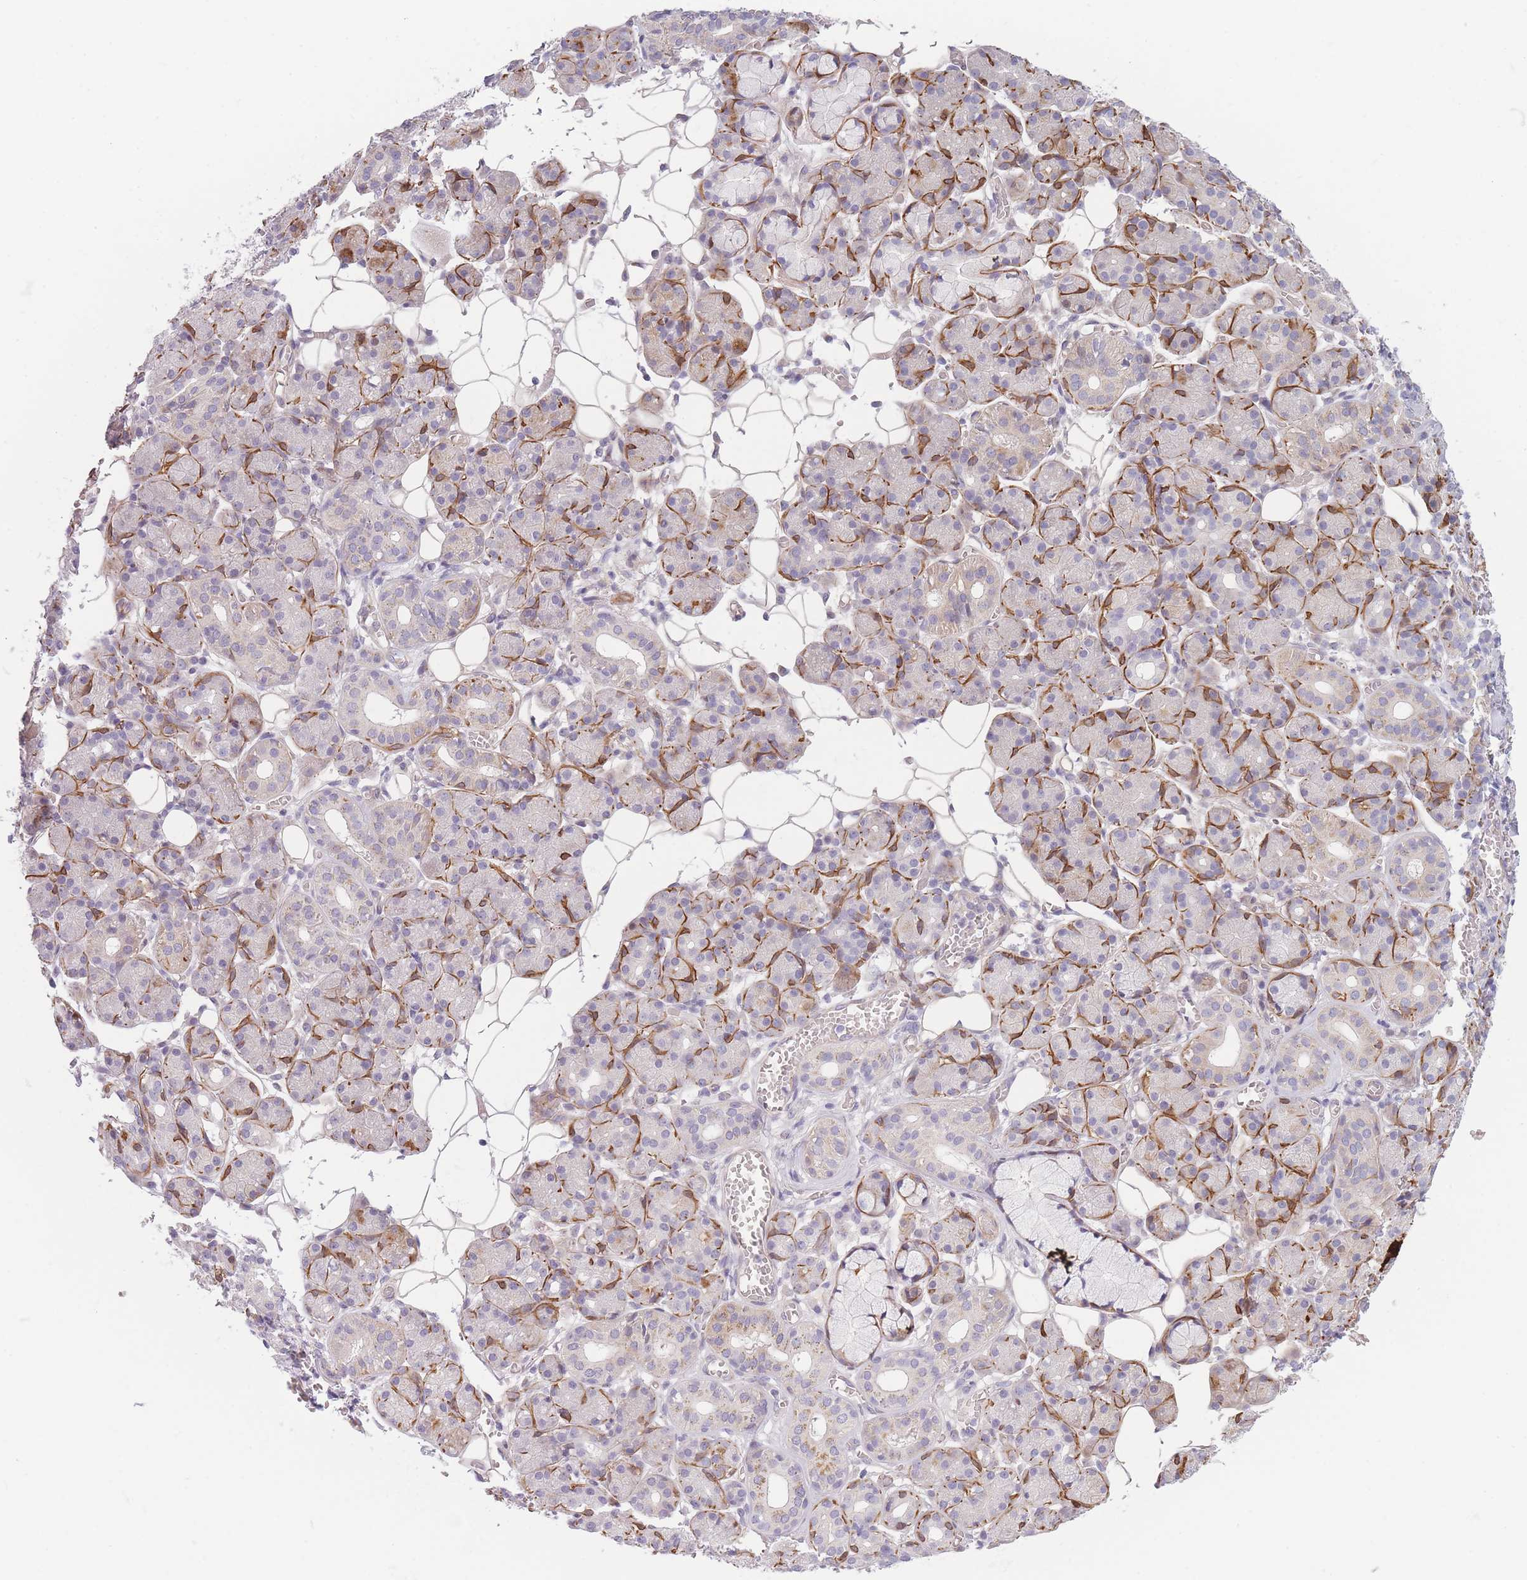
{"staining": {"intensity": "negative", "quantity": "none", "location": "none"}, "tissue": "salivary gland", "cell_type": "Glandular cells", "image_type": "normal", "snomed": [{"axis": "morphology", "description": "Normal tissue, NOS"}, {"axis": "topography", "description": "Salivary gland"}], "caption": "This is a histopathology image of IHC staining of unremarkable salivary gland, which shows no positivity in glandular cells.", "gene": "SLC7A6", "patient": {"sex": "male", "age": 63}}